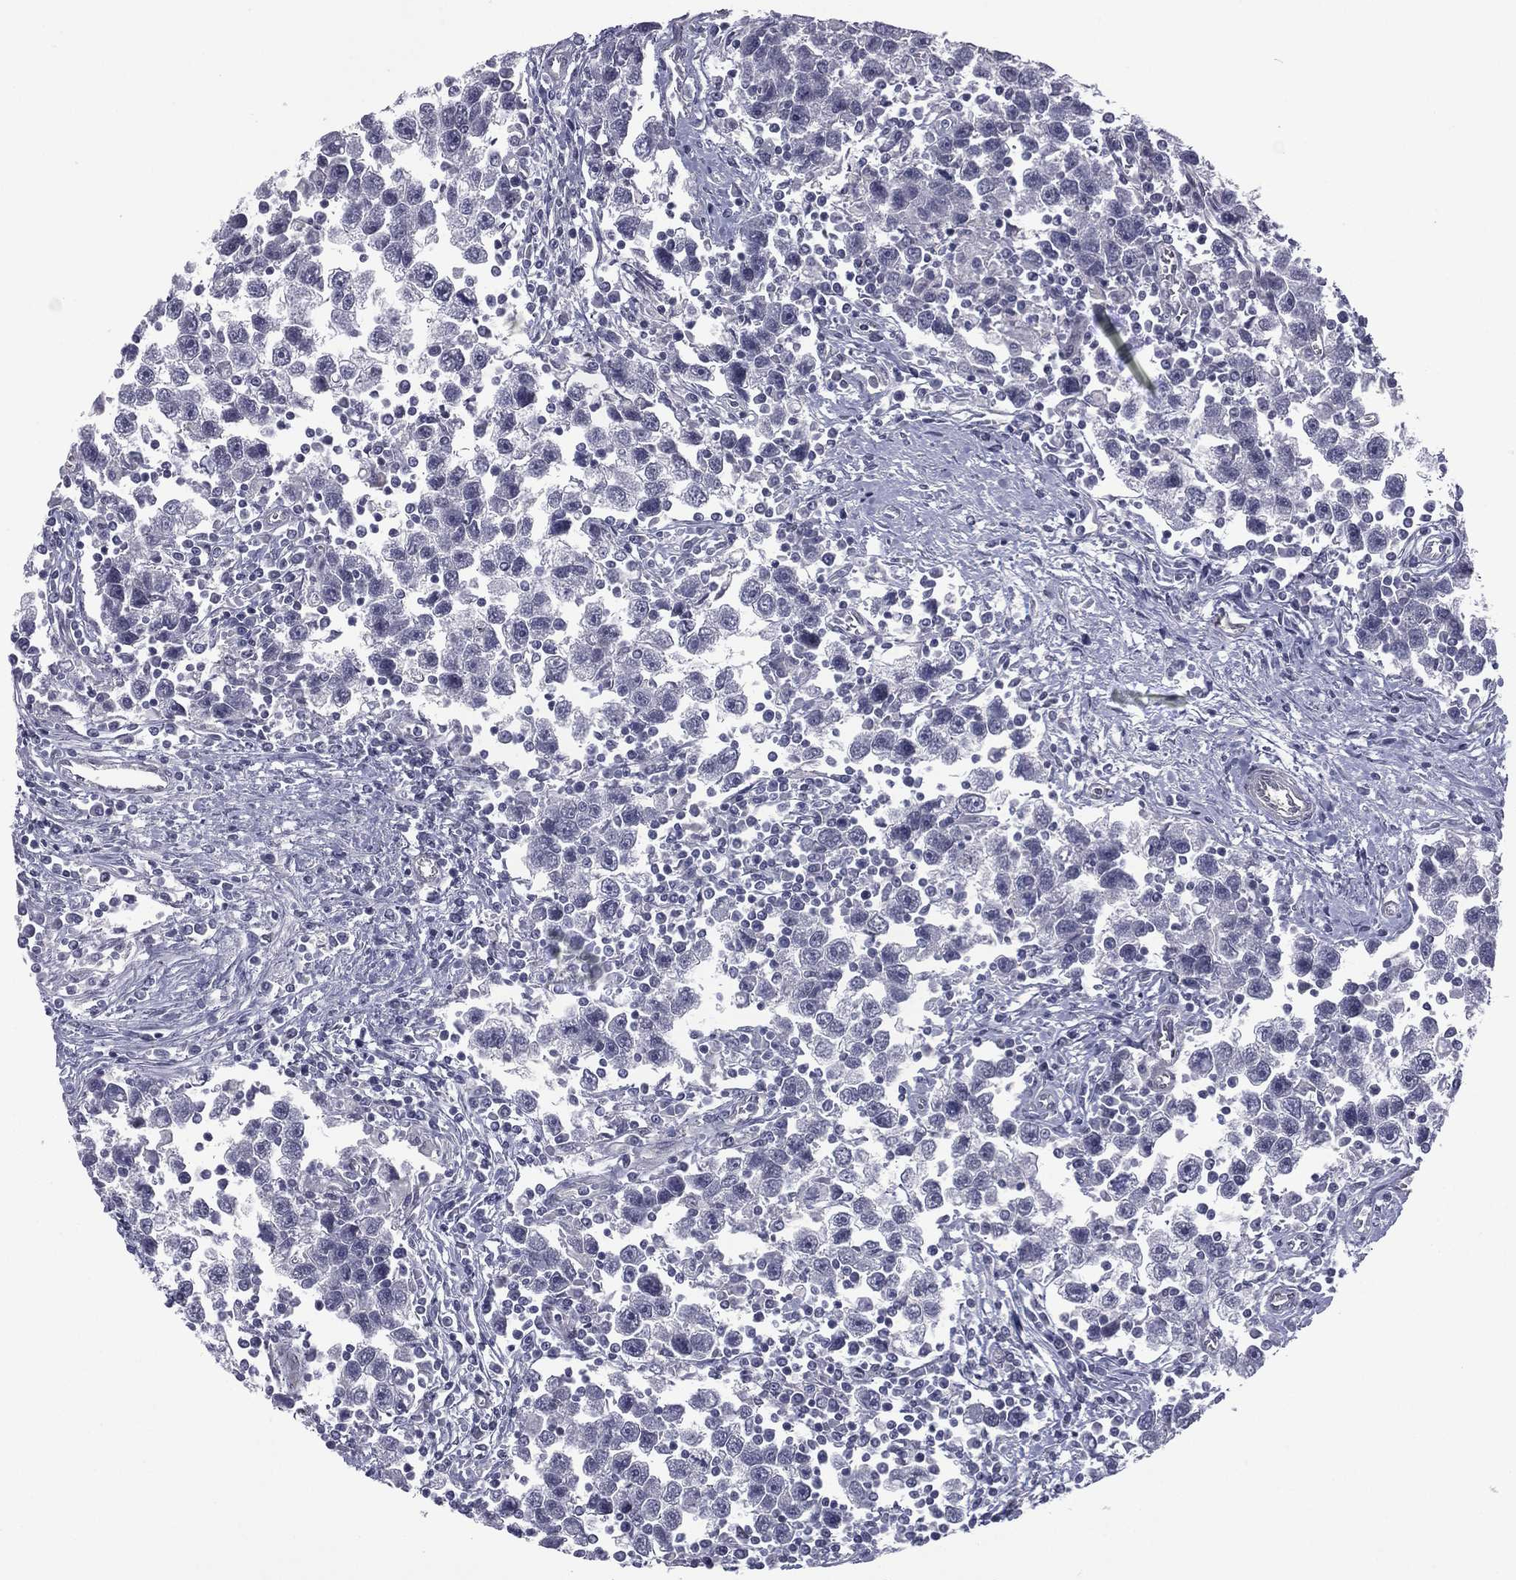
{"staining": {"intensity": "negative", "quantity": "none", "location": "none"}, "tissue": "testis cancer", "cell_type": "Tumor cells", "image_type": "cancer", "snomed": [{"axis": "morphology", "description": "Seminoma, NOS"}, {"axis": "topography", "description": "Testis"}], "caption": "DAB (3,3'-diaminobenzidine) immunohistochemical staining of human testis cancer (seminoma) demonstrates no significant positivity in tumor cells. (Brightfield microscopy of DAB immunohistochemistry (IHC) at high magnification).", "gene": "ACTRT2", "patient": {"sex": "male", "age": 30}}